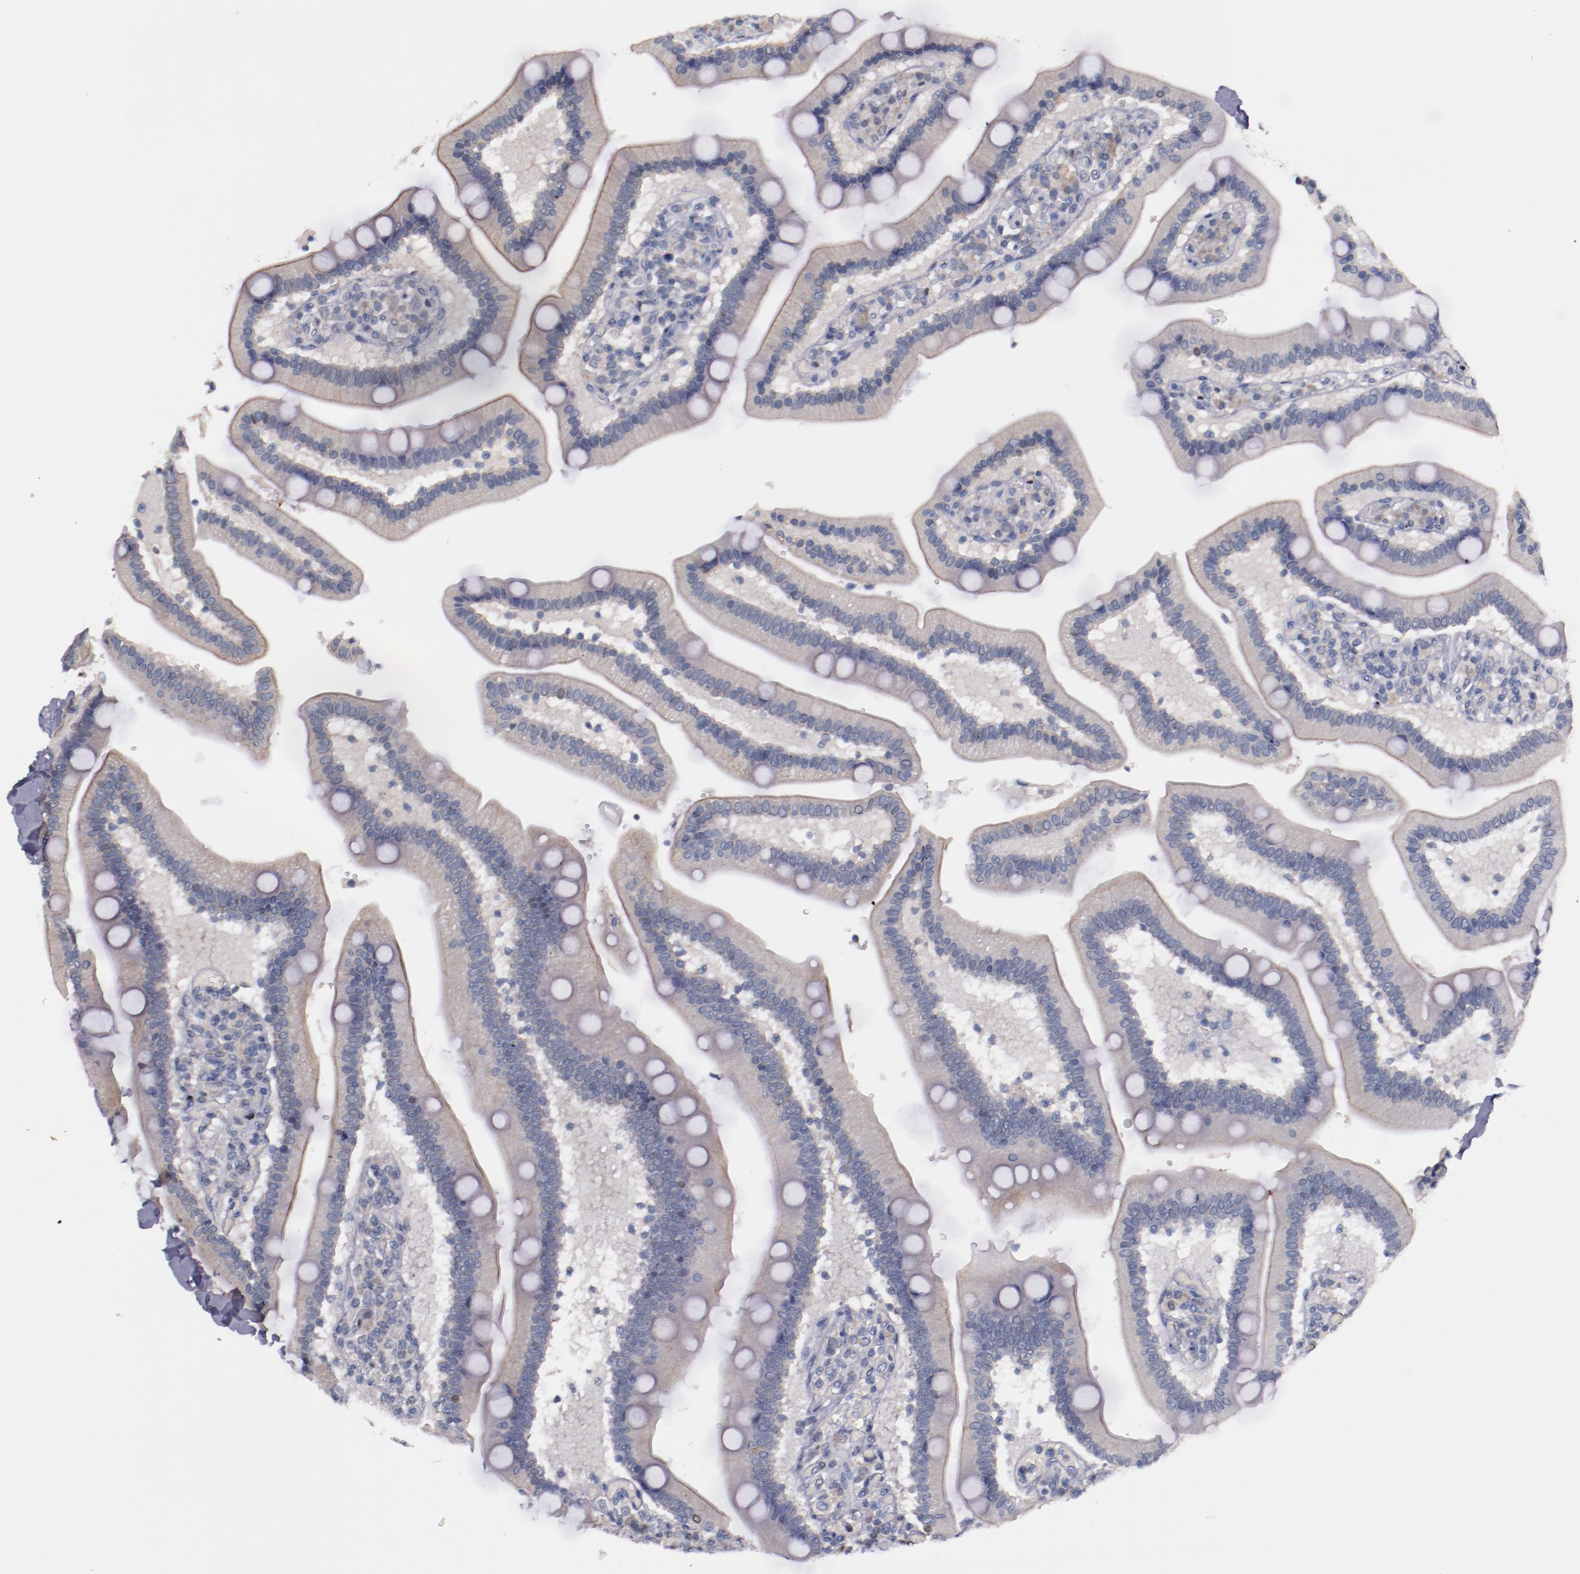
{"staining": {"intensity": "weak", "quantity": ">75%", "location": "cytoplasmic/membranous"}, "tissue": "duodenum", "cell_type": "Glandular cells", "image_type": "normal", "snomed": [{"axis": "morphology", "description": "Normal tissue, NOS"}, {"axis": "topography", "description": "Duodenum"}], "caption": "Protein staining of benign duodenum reveals weak cytoplasmic/membranous positivity in approximately >75% of glandular cells.", "gene": "FAM81A", "patient": {"sex": "male", "age": 66}}